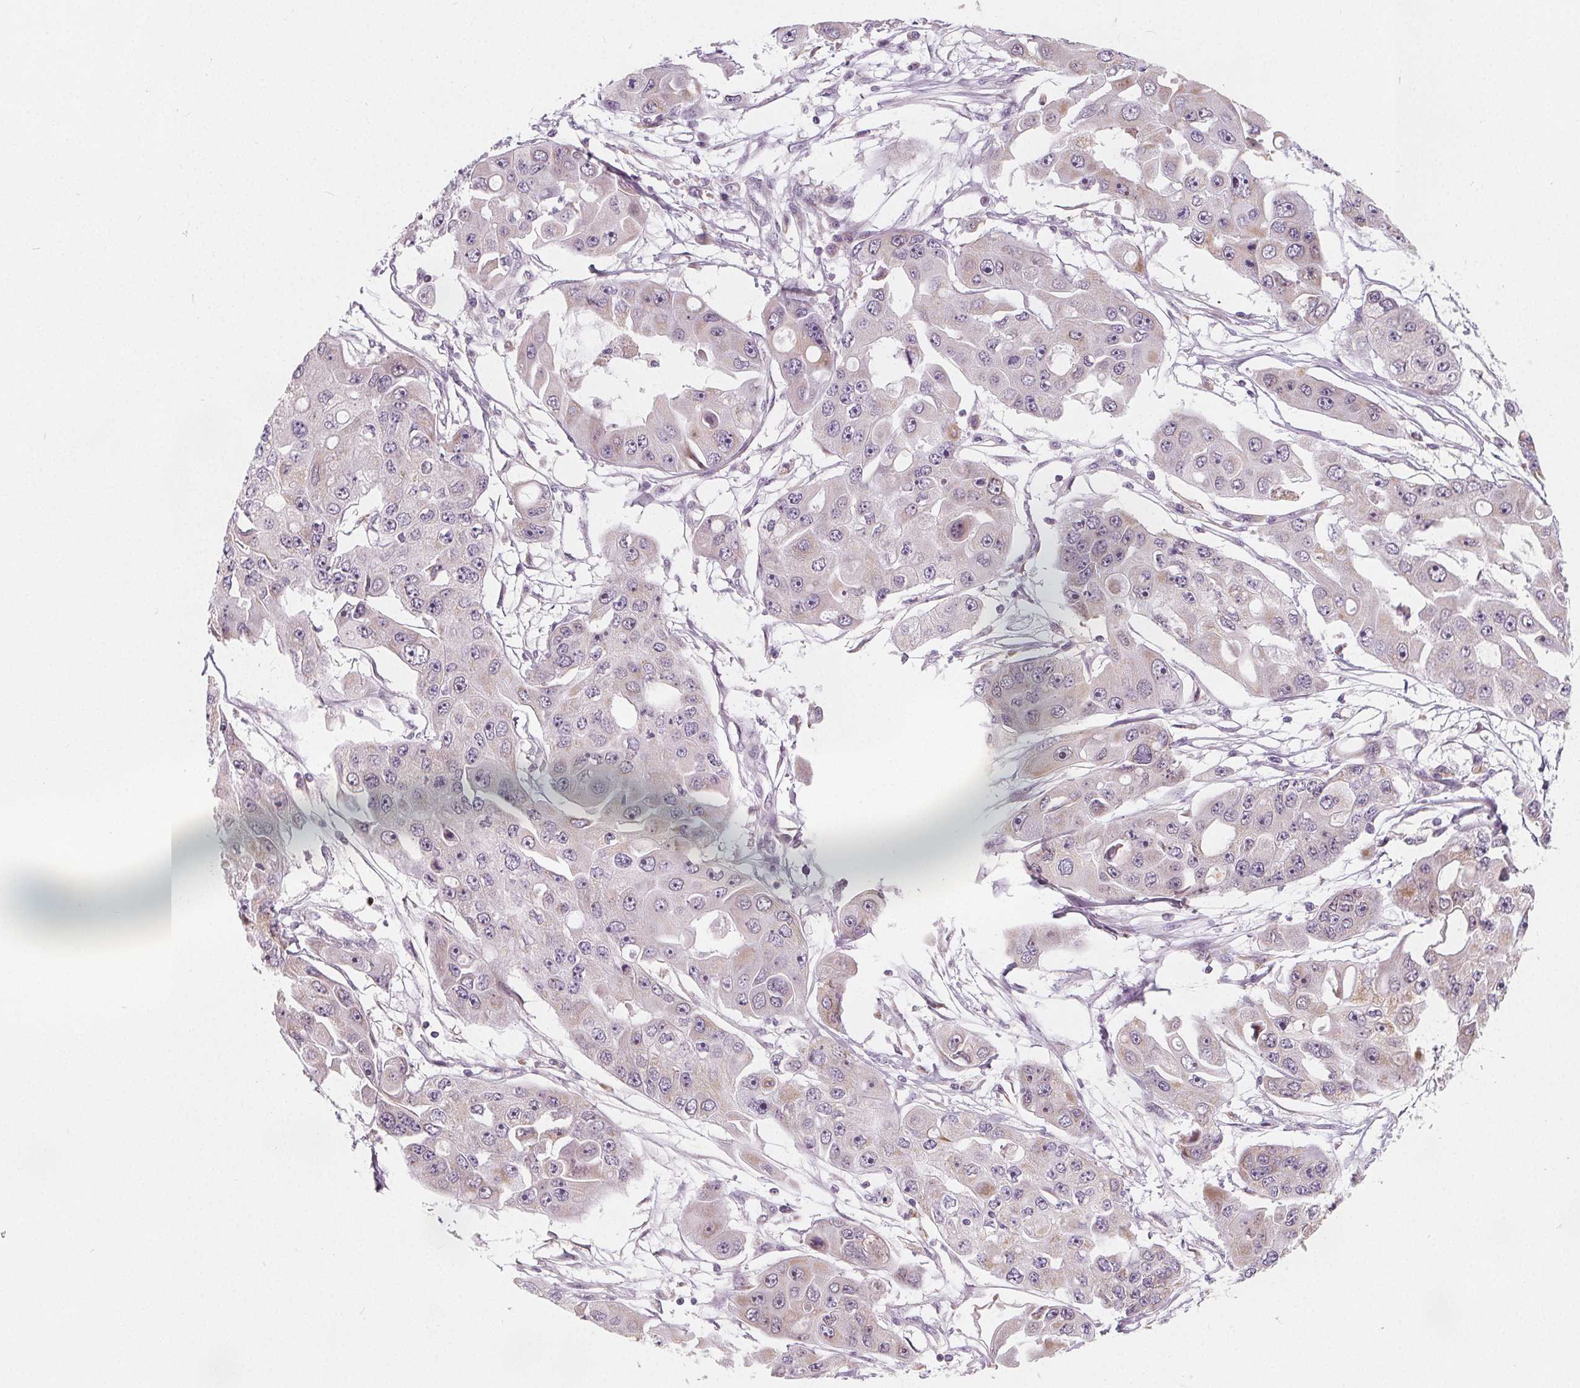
{"staining": {"intensity": "weak", "quantity": "<25%", "location": "cytoplasmic/membranous"}, "tissue": "ovarian cancer", "cell_type": "Tumor cells", "image_type": "cancer", "snomed": [{"axis": "morphology", "description": "Cystadenocarcinoma, serous, NOS"}, {"axis": "topography", "description": "Ovary"}], "caption": "Tumor cells show no significant staining in ovarian cancer (serous cystadenocarcinoma).", "gene": "NUP210L", "patient": {"sex": "female", "age": 56}}